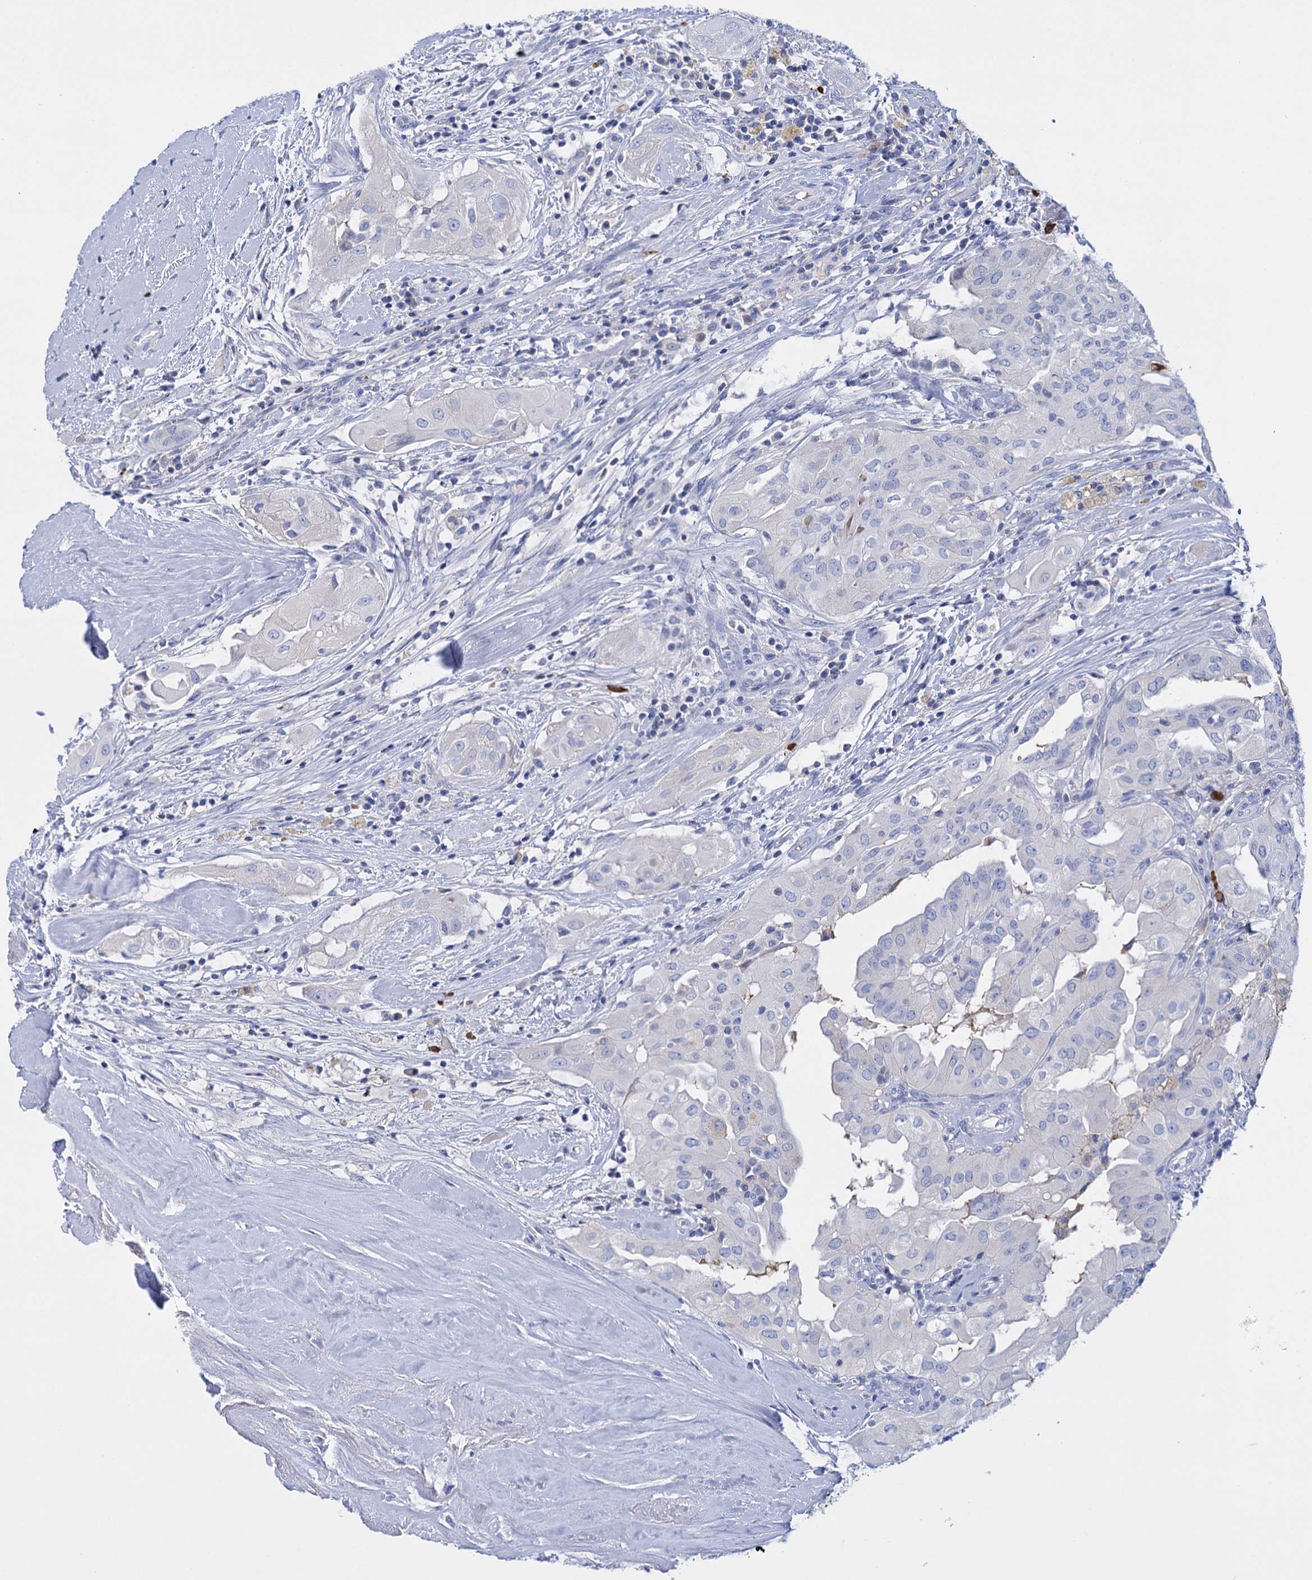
{"staining": {"intensity": "negative", "quantity": "none", "location": "none"}, "tissue": "thyroid cancer", "cell_type": "Tumor cells", "image_type": "cancer", "snomed": [{"axis": "morphology", "description": "Papillary adenocarcinoma, NOS"}, {"axis": "topography", "description": "Thyroid gland"}], "caption": "Immunohistochemistry of thyroid papillary adenocarcinoma exhibits no expression in tumor cells.", "gene": "FBXW12", "patient": {"sex": "female", "age": 59}}